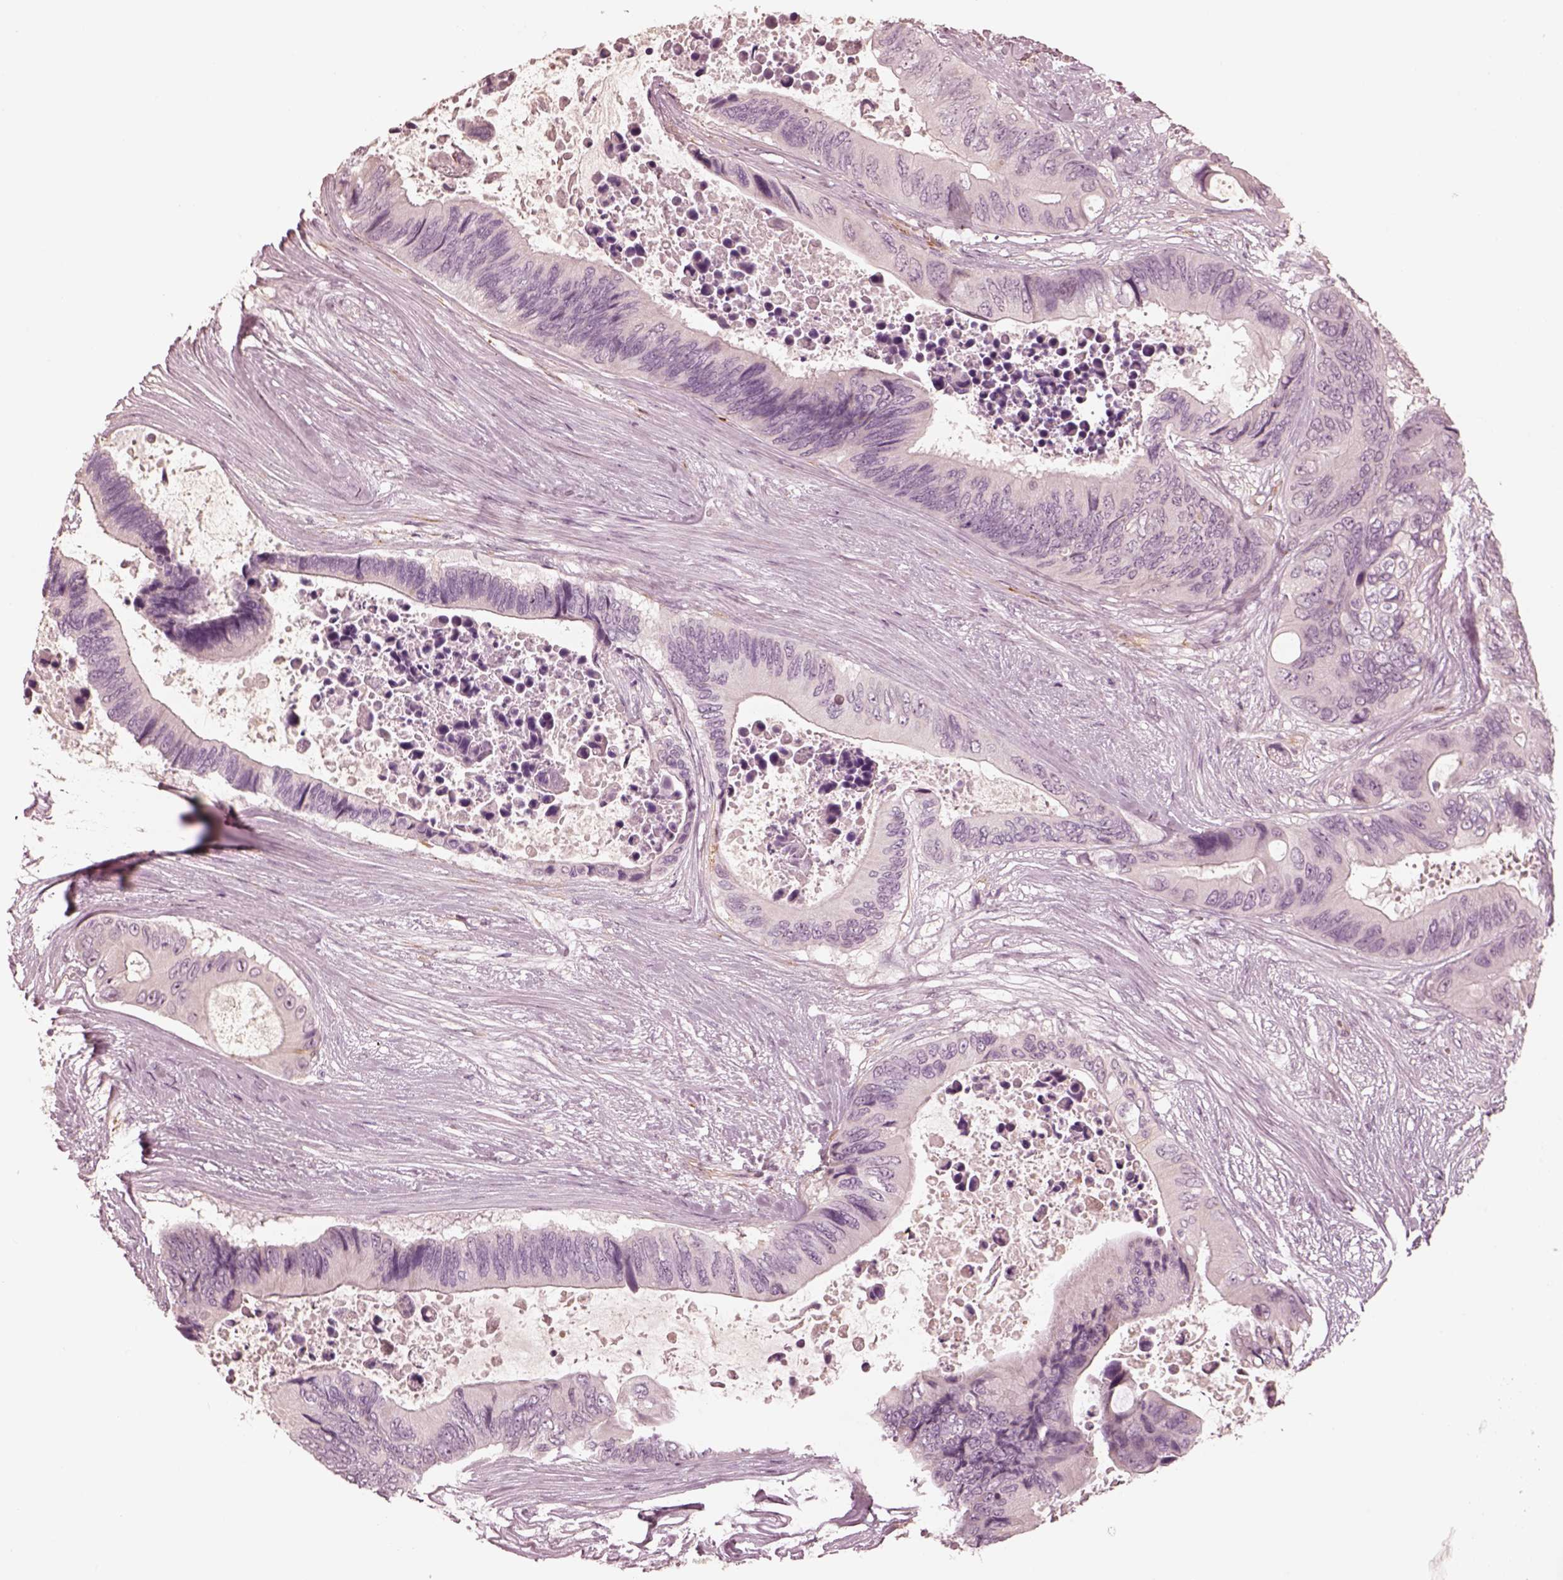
{"staining": {"intensity": "negative", "quantity": "none", "location": "none"}, "tissue": "colorectal cancer", "cell_type": "Tumor cells", "image_type": "cancer", "snomed": [{"axis": "morphology", "description": "Adenocarcinoma, NOS"}, {"axis": "topography", "description": "Rectum"}], "caption": "Immunohistochemical staining of human colorectal cancer reveals no significant expression in tumor cells.", "gene": "DNAAF9", "patient": {"sex": "male", "age": 63}}